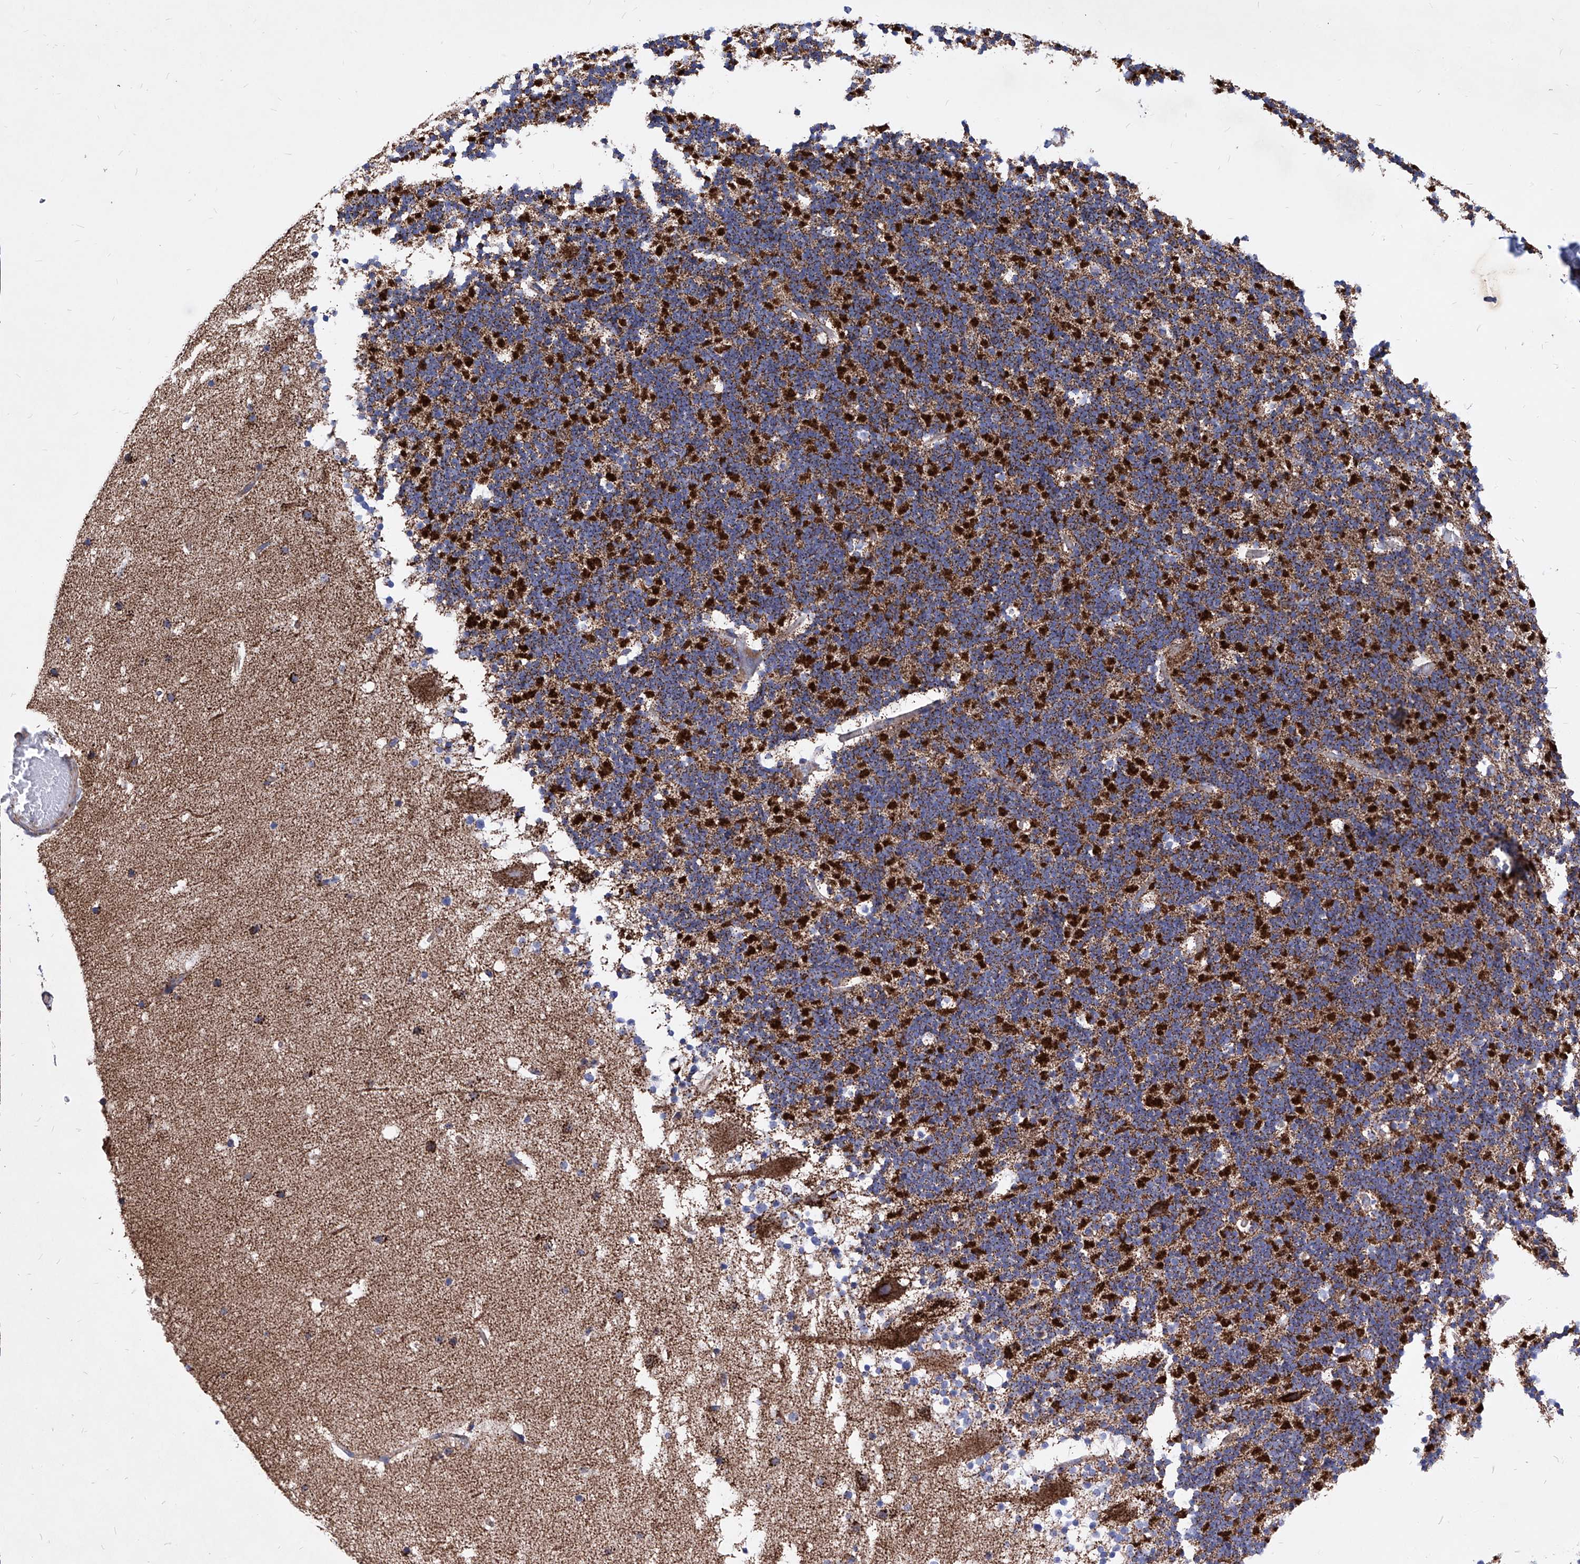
{"staining": {"intensity": "strong", "quantity": ">75%", "location": "cytoplasmic/membranous"}, "tissue": "cerebellum", "cell_type": "Cells in granular layer", "image_type": "normal", "snomed": [{"axis": "morphology", "description": "Normal tissue, NOS"}, {"axis": "topography", "description": "Cerebellum"}], "caption": "IHC micrograph of benign cerebellum: human cerebellum stained using IHC shows high levels of strong protein expression localized specifically in the cytoplasmic/membranous of cells in granular layer, appearing as a cytoplasmic/membranous brown color.", "gene": "HRNR", "patient": {"sex": "male", "age": 57}}